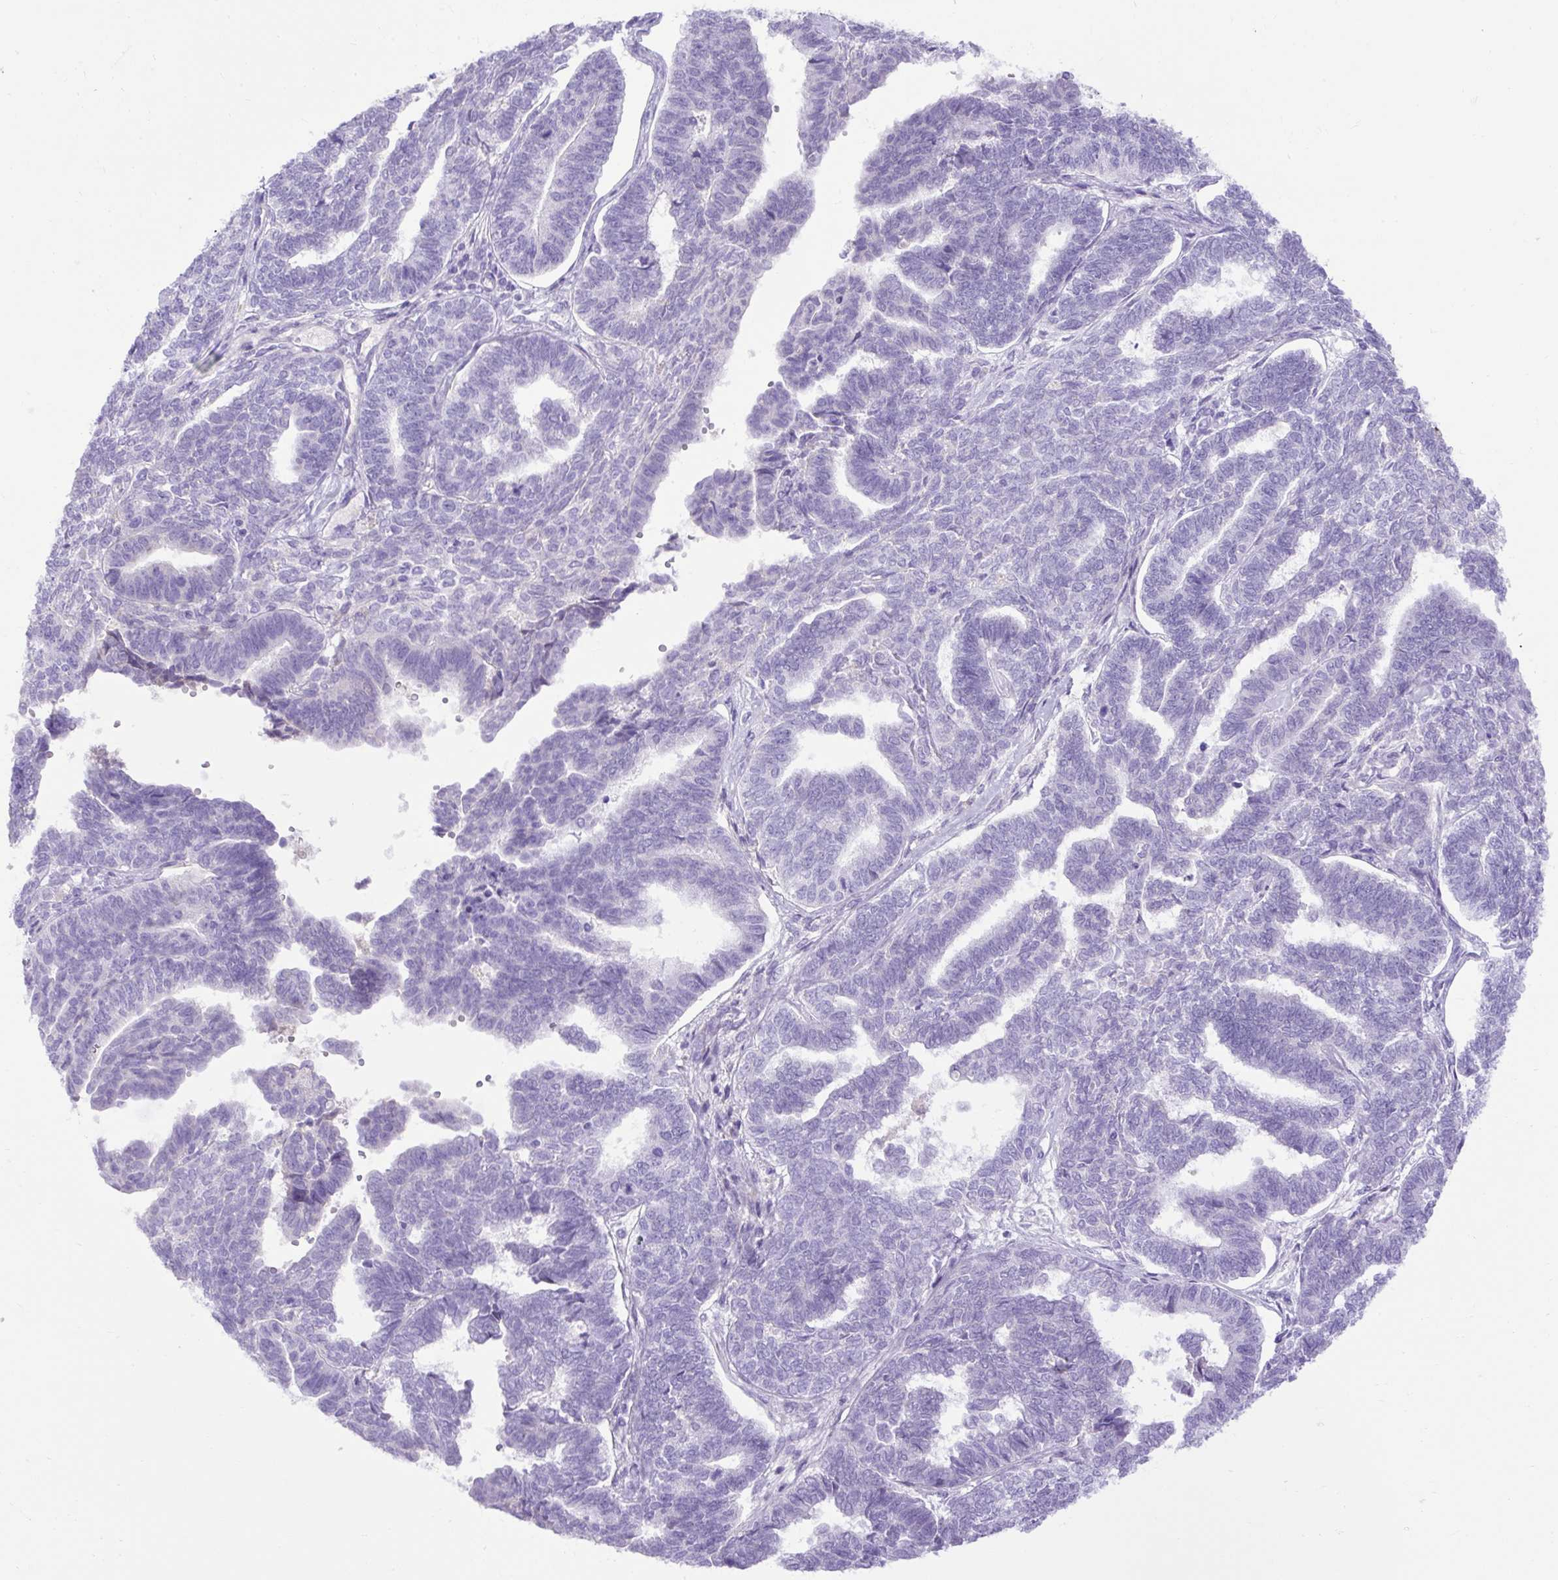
{"staining": {"intensity": "negative", "quantity": "none", "location": "none"}, "tissue": "endometrial cancer", "cell_type": "Tumor cells", "image_type": "cancer", "snomed": [{"axis": "morphology", "description": "Adenocarcinoma, NOS"}, {"axis": "topography", "description": "Endometrium"}], "caption": "DAB (3,3'-diaminobenzidine) immunohistochemical staining of human endometrial cancer (adenocarcinoma) shows no significant staining in tumor cells.", "gene": "SPTBN5", "patient": {"sex": "female", "age": 70}}